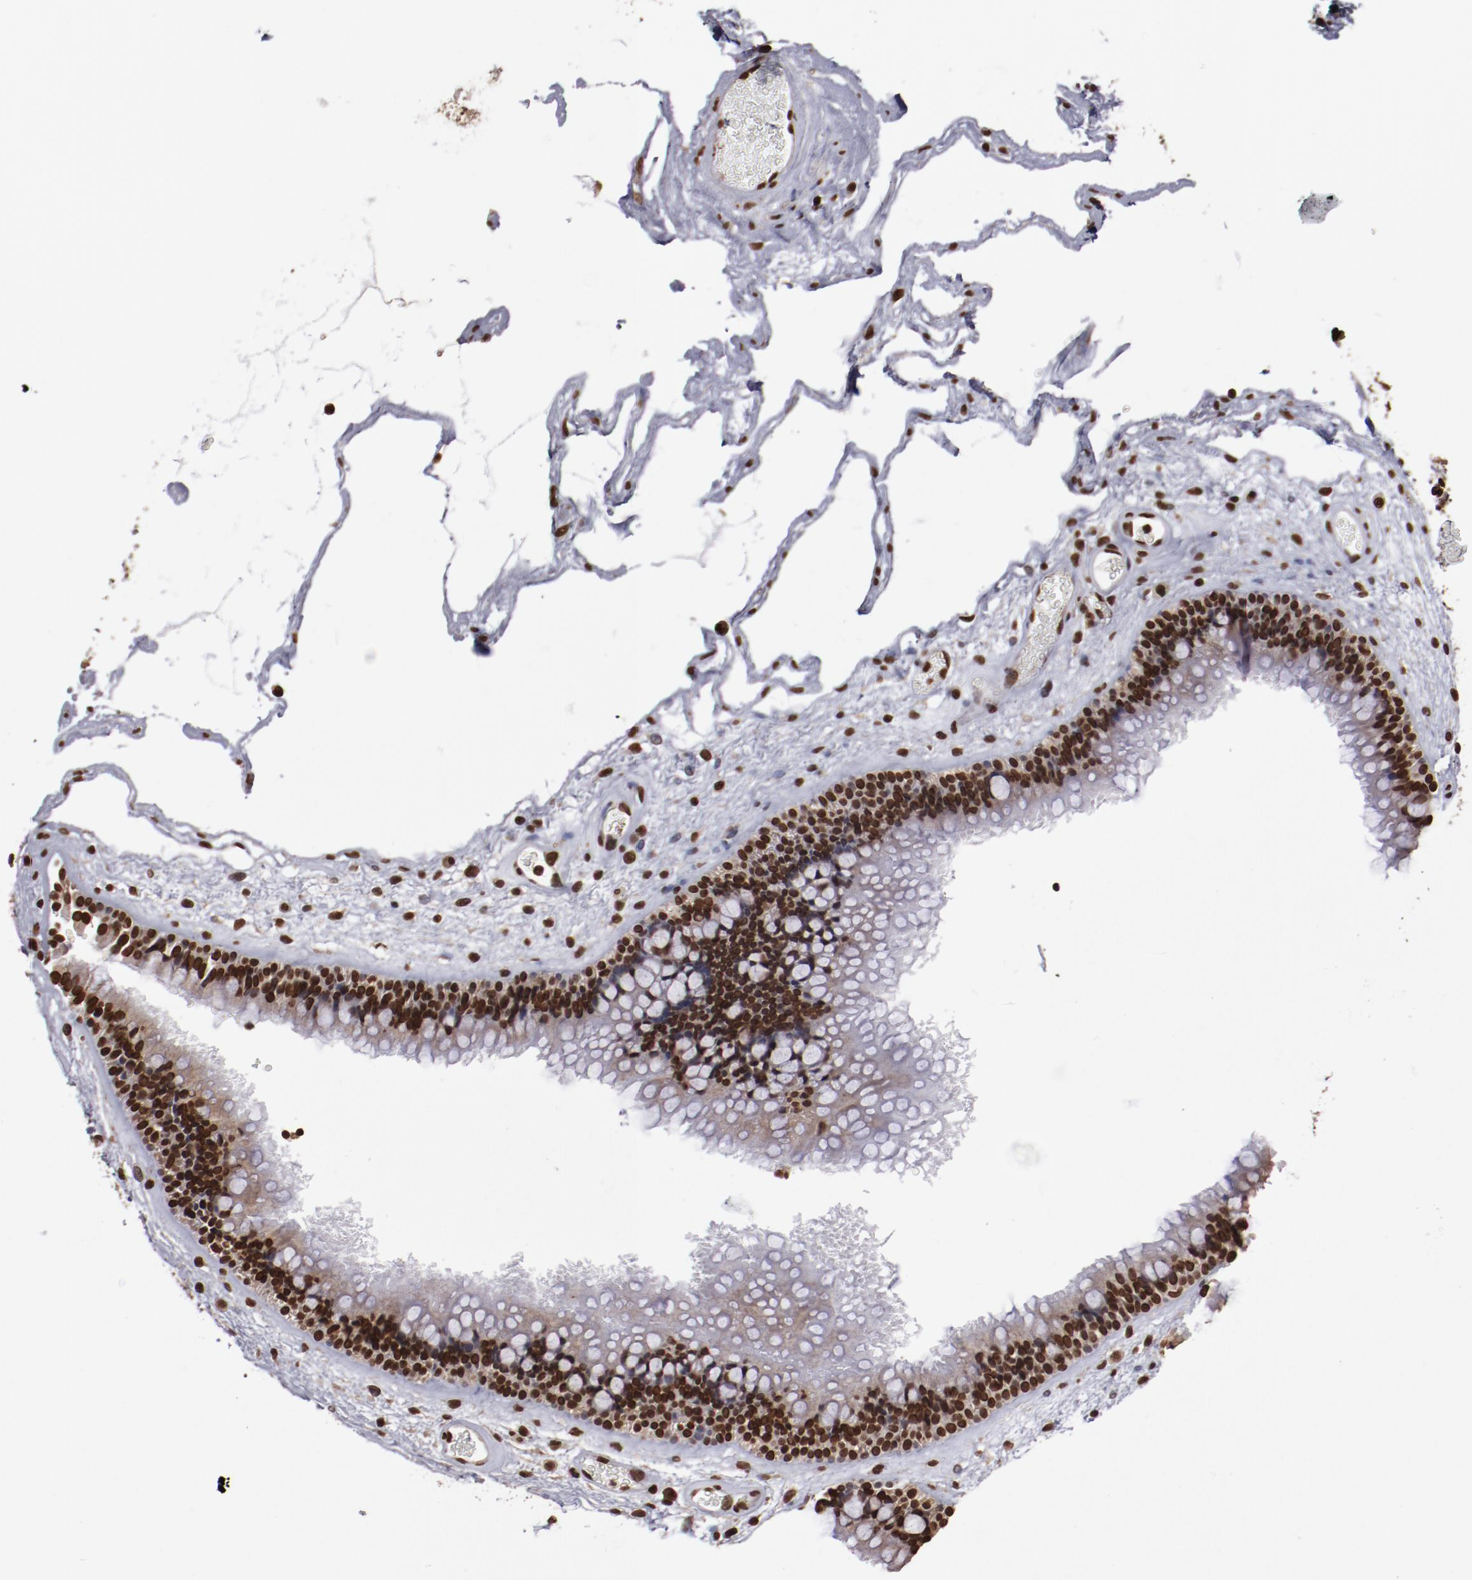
{"staining": {"intensity": "strong", "quantity": ">75%", "location": "nuclear"}, "tissue": "nasopharynx", "cell_type": "Respiratory epithelial cells", "image_type": "normal", "snomed": [{"axis": "morphology", "description": "Normal tissue, NOS"}, {"axis": "morphology", "description": "Inflammation, NOS"}, {"axis": "topography", "description": "Nasopharynx"}], "caption": "Protein expression analysis of unremarkable nasopharynx demonstrates strong nuclear positivity in approximately >75% of respiratory epithelial cells. (brown staining indicates protein expression, while blue staining denotes nuclei).", "gene": "AKT1", "patient": {"sex": "male", "age": 48}}